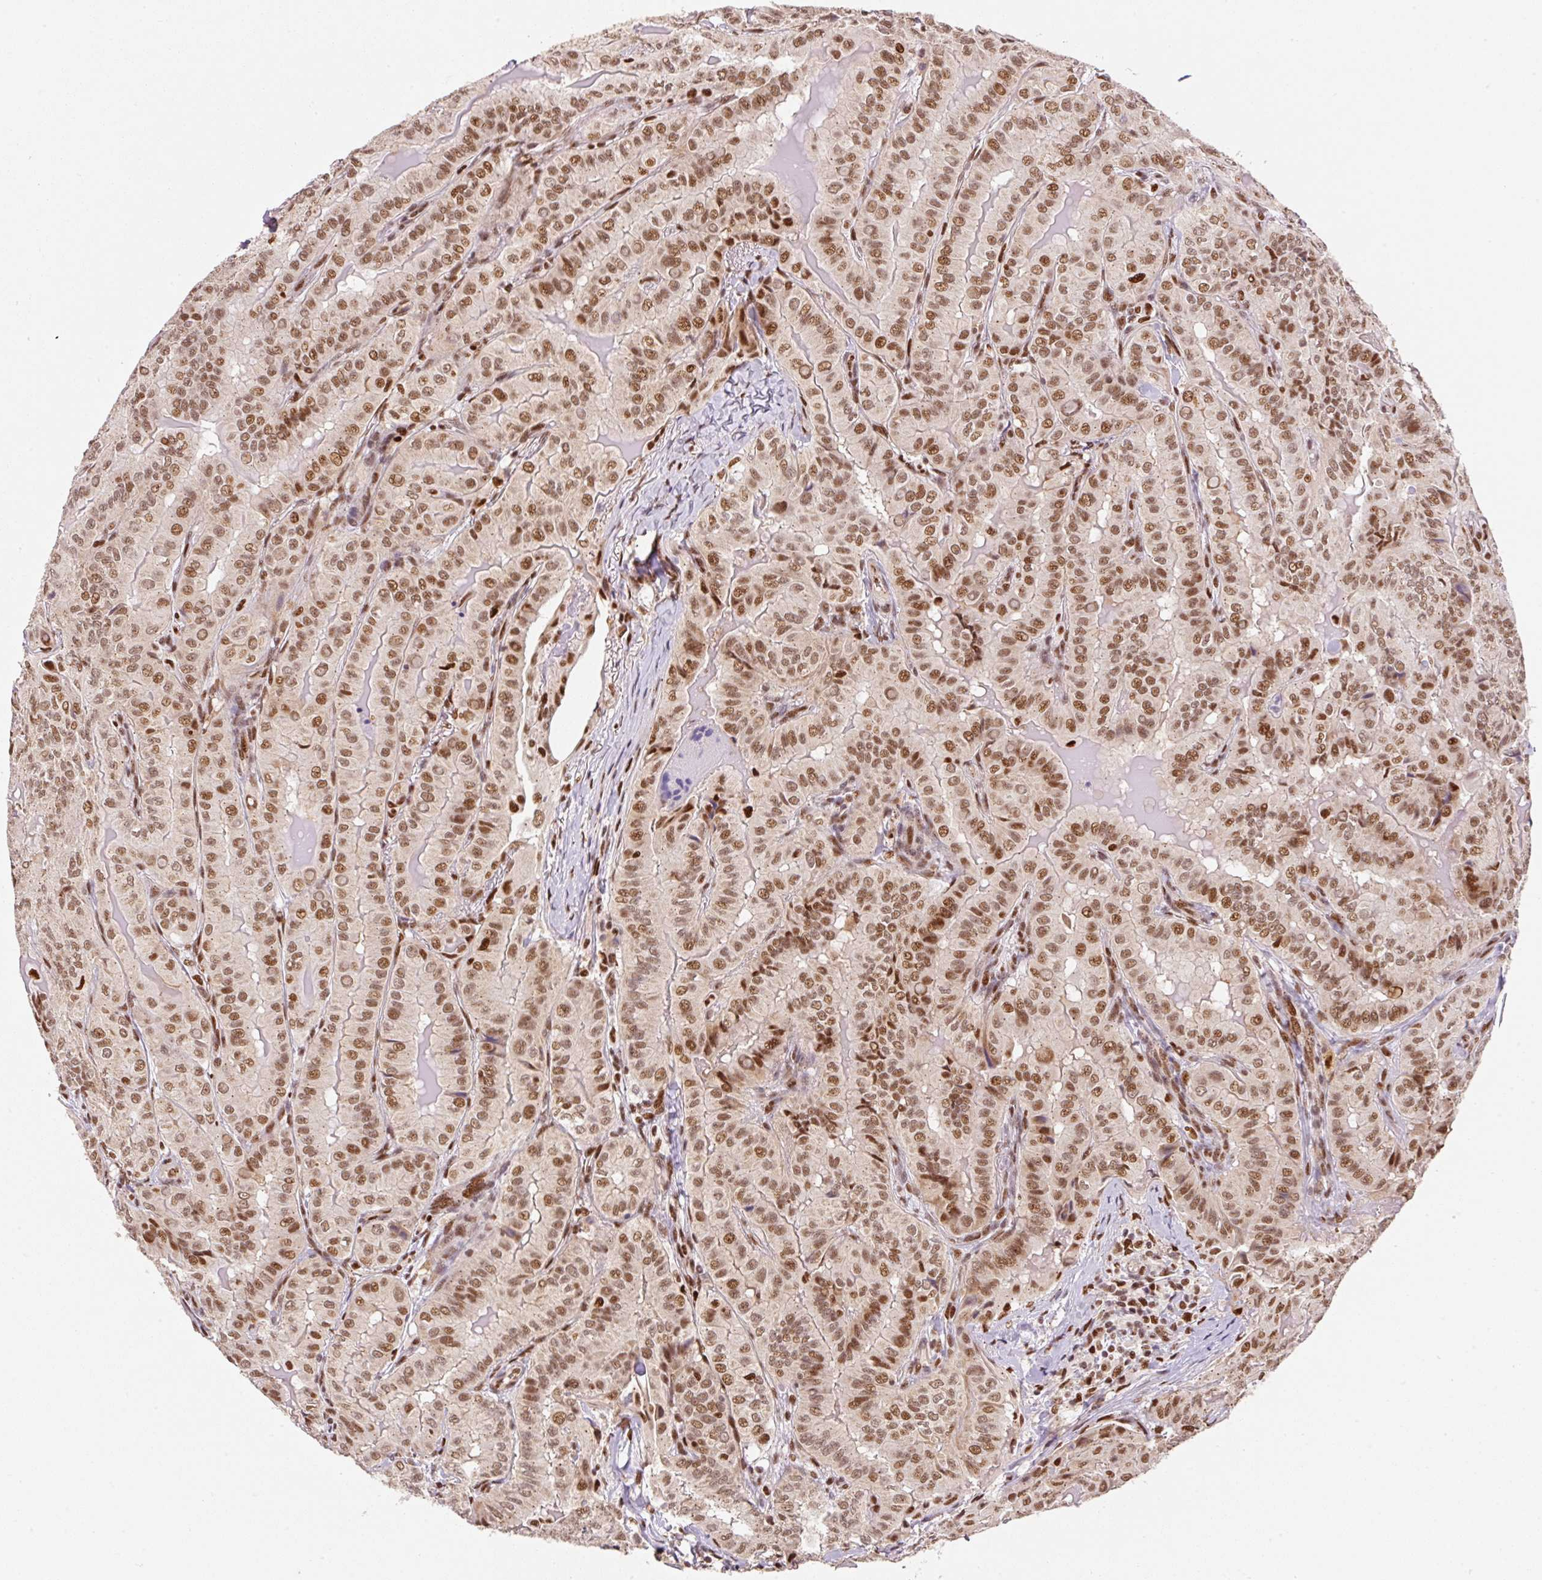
{"staining": {"intensity": "strong", "quantity": ">75%", "location": "nuclear"}, "tissue": "thyroid cancer", "cell_type": "Tumor cells", "image_type": "cancer", "snomed": [{"axis": "morphology", "description": "Papillary adenocarcinoma, NOS"}, {"axis": "topography", "description": "Thyroid gland"}], "caption": "IHC (DAB (3,3'-diaminobenzidine)) staining of thyroid cancer (papillary adenocarcinoma) shows strong nuclear protein expression in approximately >75% of tumor cells. (DAB IHC with brightfield microscopy, high magnification).", "gene": "GPR139", "patient": {"sex": "female", "age": 68}}